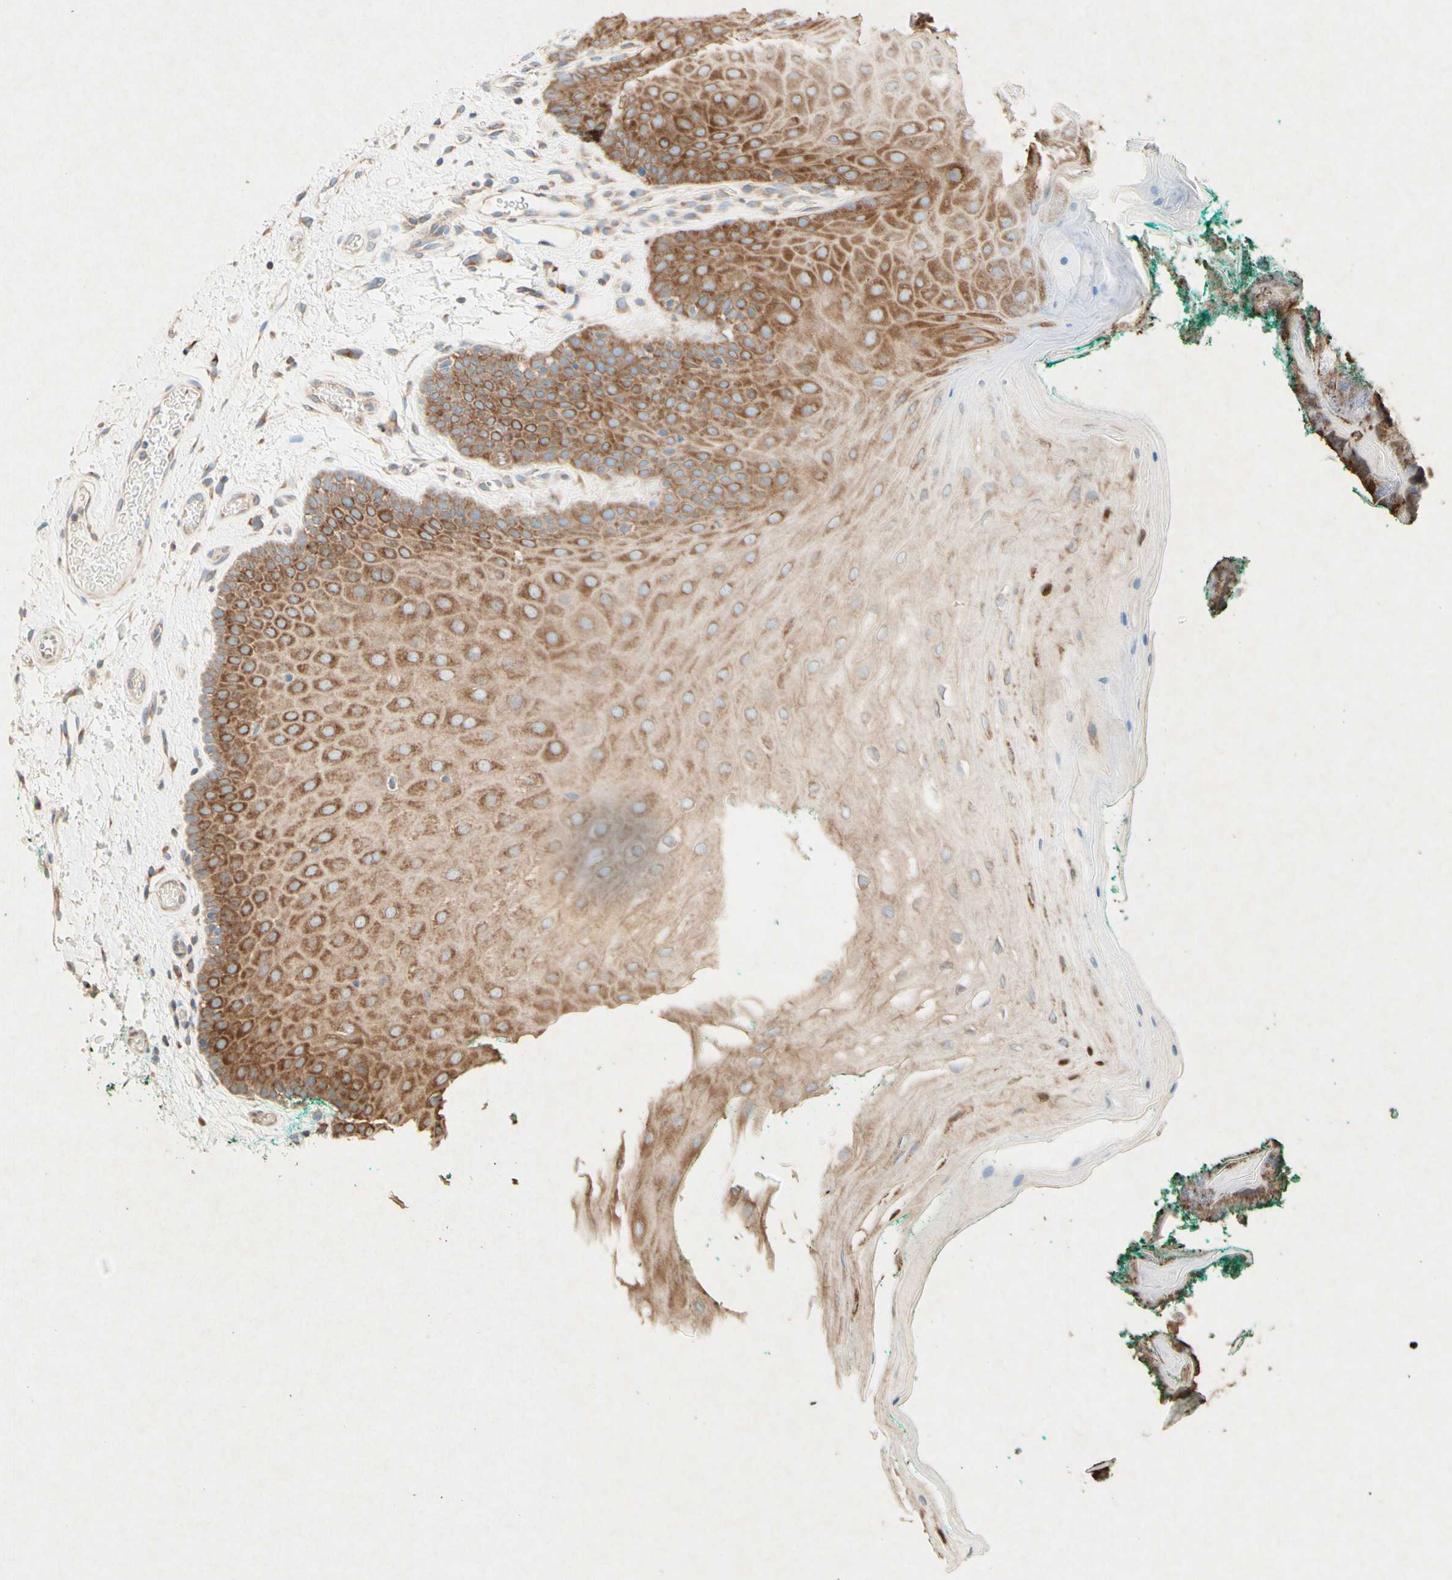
{"staining": {"intensity": "strong", "quantity": ">75%", "location": "cytoplasmic/membranous"}, "tissue": "oral mucosa", "cell_type": "Squamous epithelial cells", "image_type": "normal", "snomed": [{"axis": "morphology", "description": "Normal tissue, NOS"}, {"axis": "topography", "description": "Skeletal muscle"}, {"axis": "topography", "description": "Oral tissue"}], "caption": "Strong cytoplasmic/membranous protein positivity is present in approximately >75% of squamous epithelial cells in oral mucosa.", "gene": "PABPC1", "patient": {"sex": "male", "age": 58}}